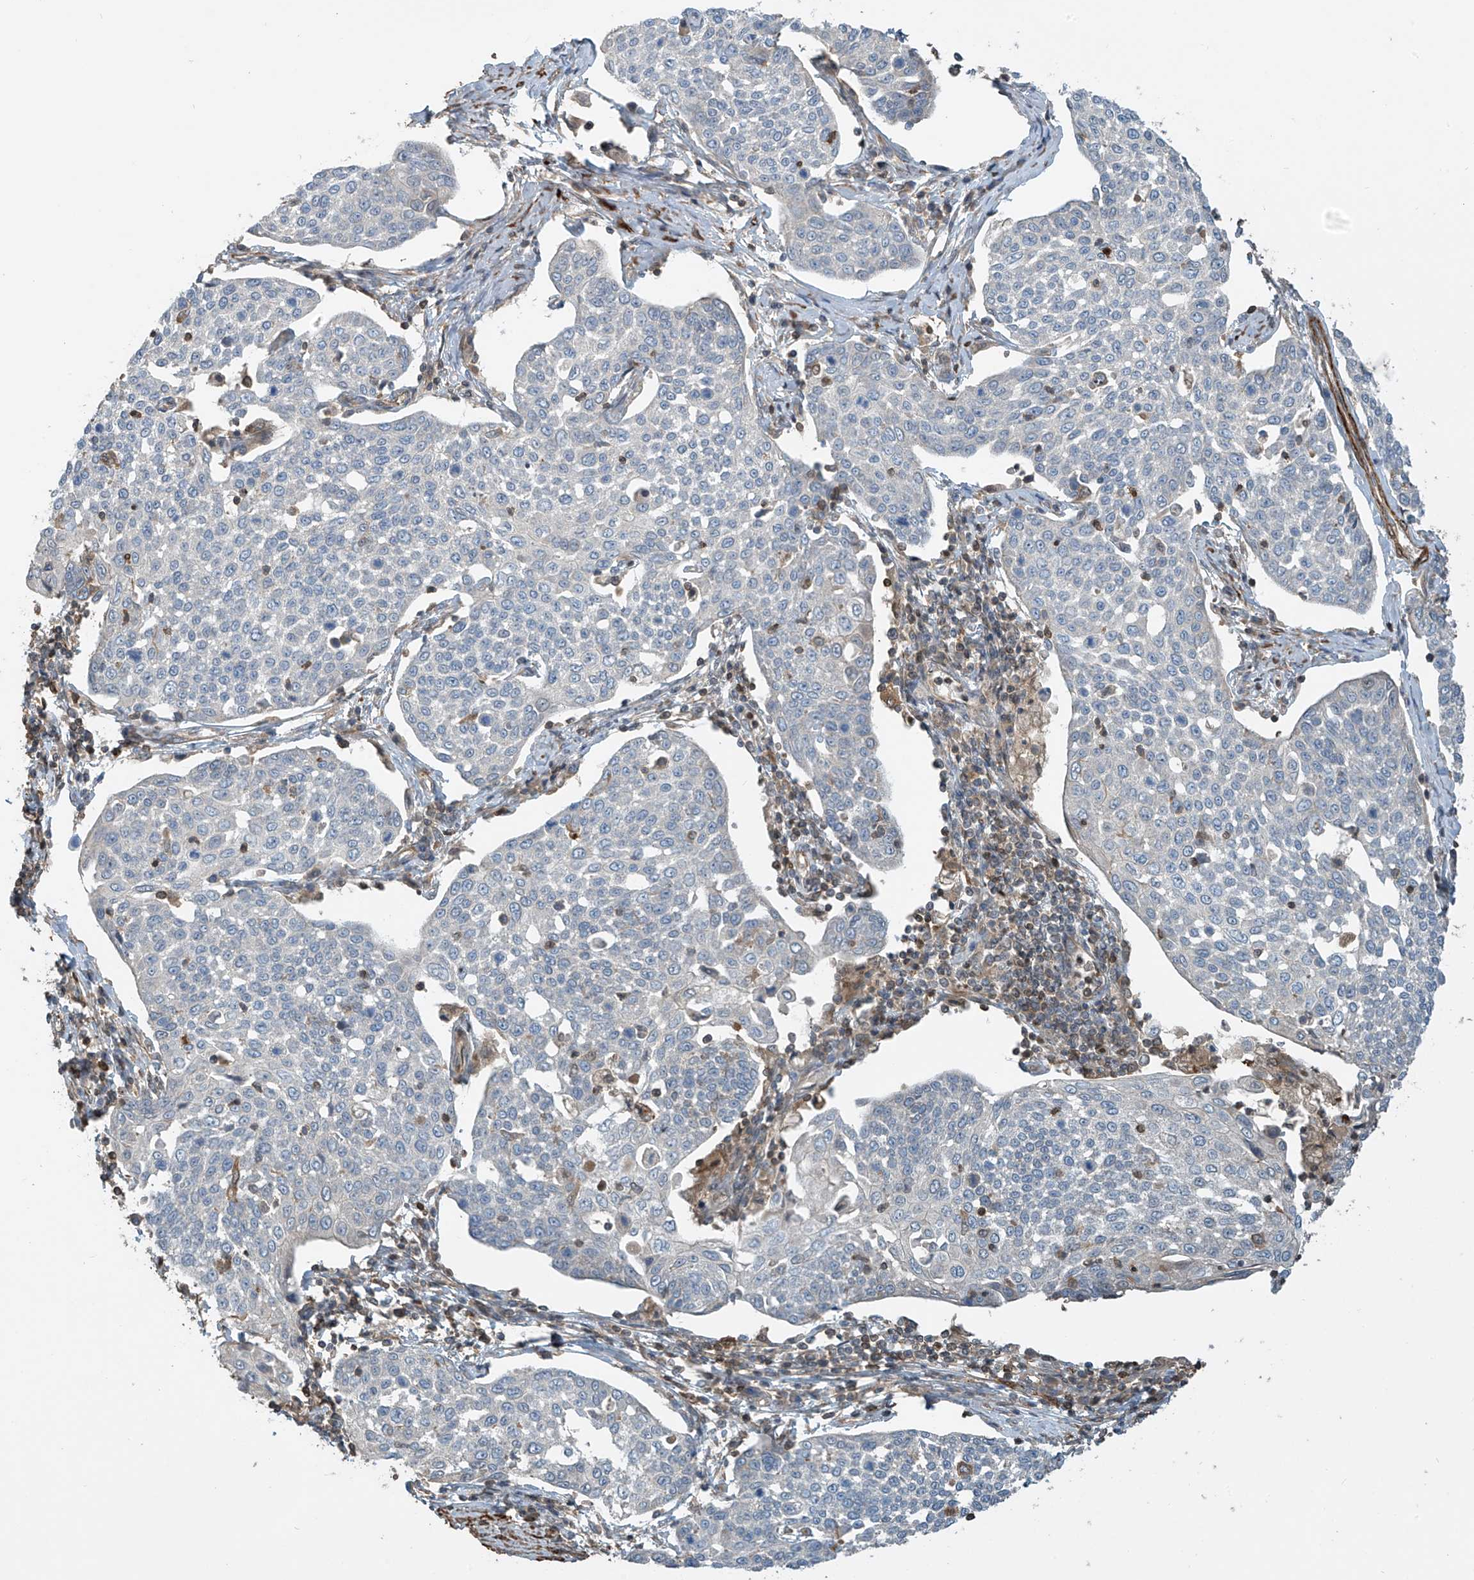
{"staining": {"intensity": "negative", "quantity": "none", "location": "none"}, "tissue": "cervical cancer", "cell_type": "Tumor cells", "image_type": "cancer", "snomed": [{"axis": "morphology", "description": "Squamous cell carcinoma, NOS"}, {"axis": "topography", "description": "Cervix"}], "caption": "Tumor cells are negative for brown protein staining in cervical squamous cell carcinoma.", "gene": "SH3BGRL3", "patient": {"sex": "female", "age": 34}}